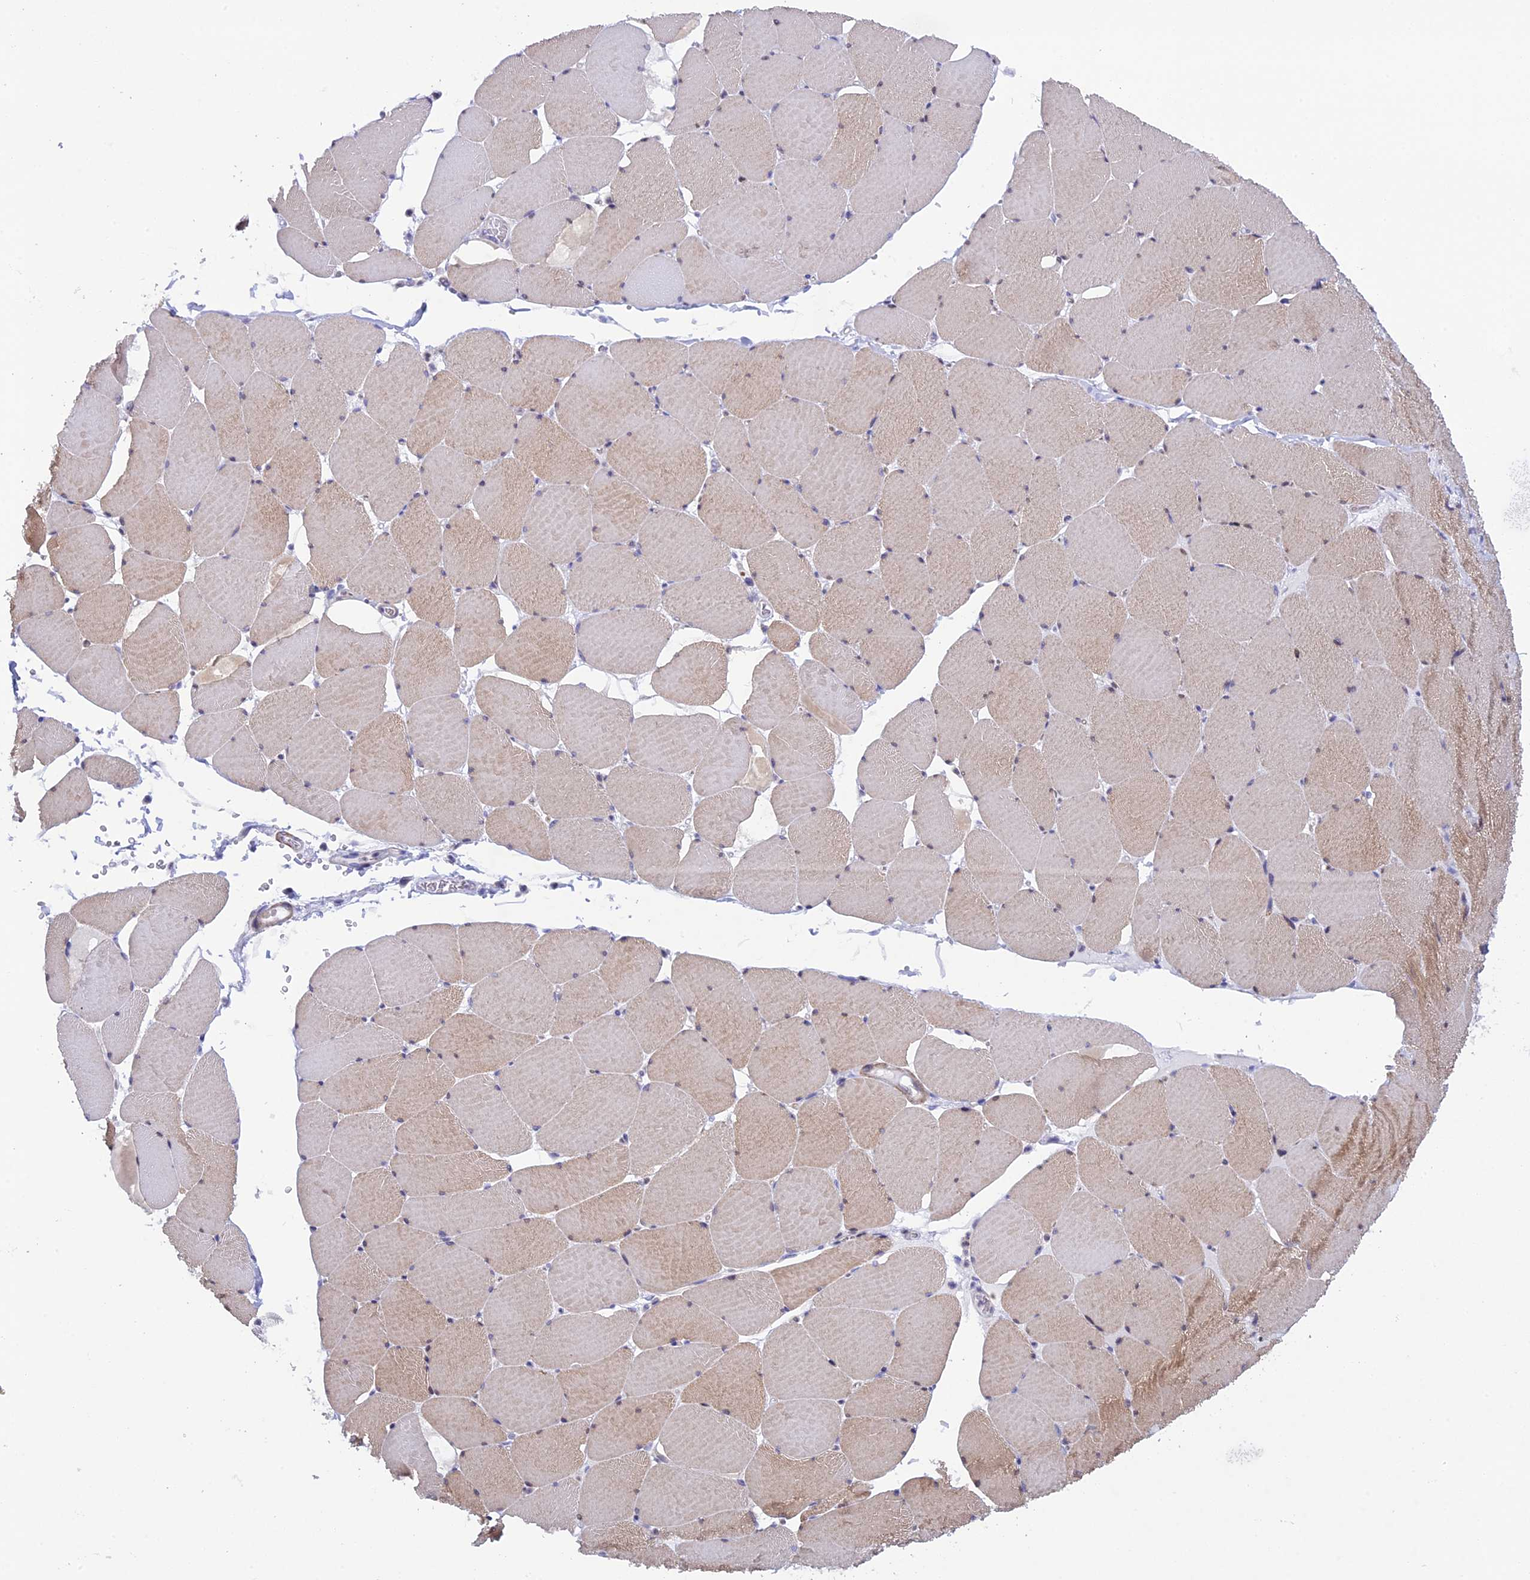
{"staining": {"intensity": "moderate", "quantity": "25%-75%", "location": "cytoplasmic/membranous"}, "tissue": "skeletal muscle", "cell_type": "Myocytes", "image_type": "normal", "snomed": [{"axis": "morphology", "description": "Normal tissue, NOS"}, {"axis": "topography", "description": "Skeletal muscle"}, {"axis": "topography", "description": "Head-Neck"}], "caption": "Skeletal muscle stained for a protein (brown) exhibits moderate cytoplasmic/membranous positive positivity in approximately 25%-75% of myocytes.", "gene": "IGSF6", "patient": {"sex": "male", "age": 66}}